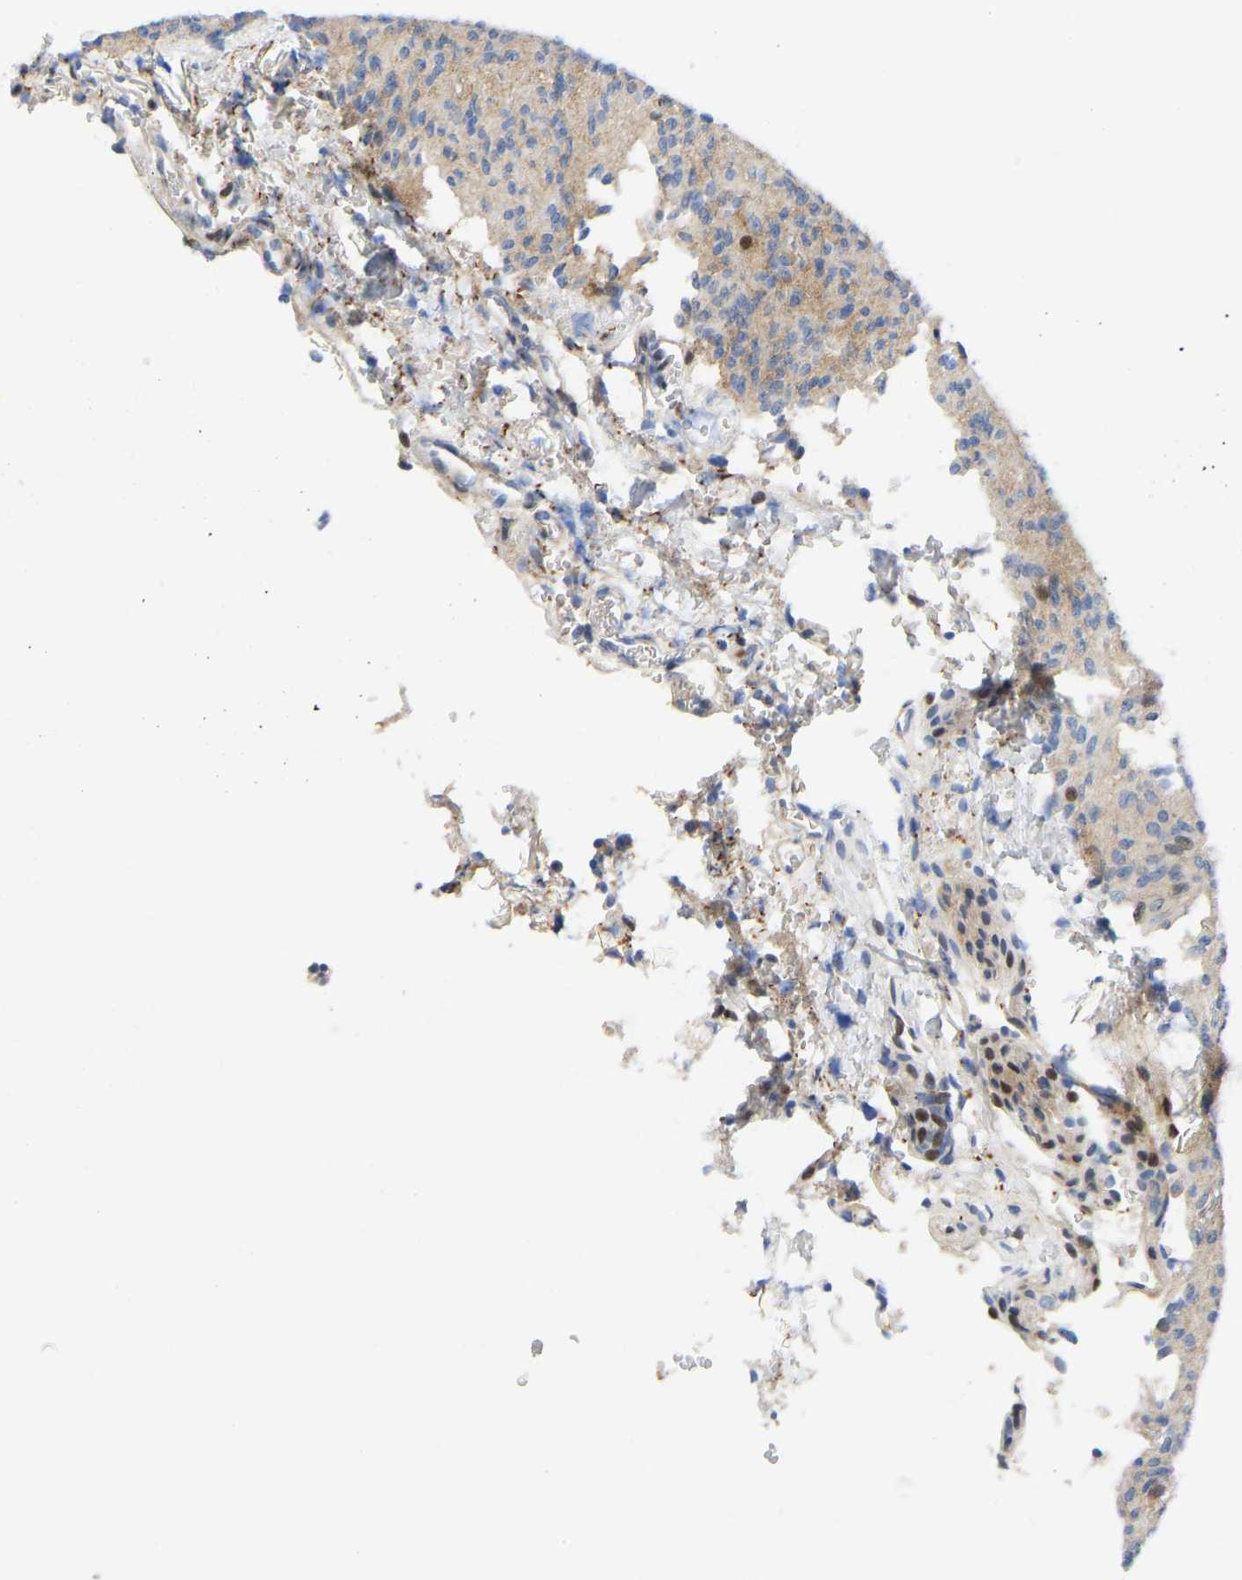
{"staining": {"intensity": "moderate", "quantity": "<25%", "location": "cytoplasmic/membranous"}, "tissue": "glioma", "cell_type": "Tumor cells", "image_type": "cancer", "snomed": [{"axis": "morphology", "description": "Glioma, malignant, High grade"}, {"axis": "topography", "description": "Brain"}], "caption": "Immunohistochemical staining of human glioma demonstrates low levels of moderate cytoplasmic/membranous staining in about <25% of tumor cells.", "gene": "HDAC5", "patient": {"sex": "male", "age": 34}}